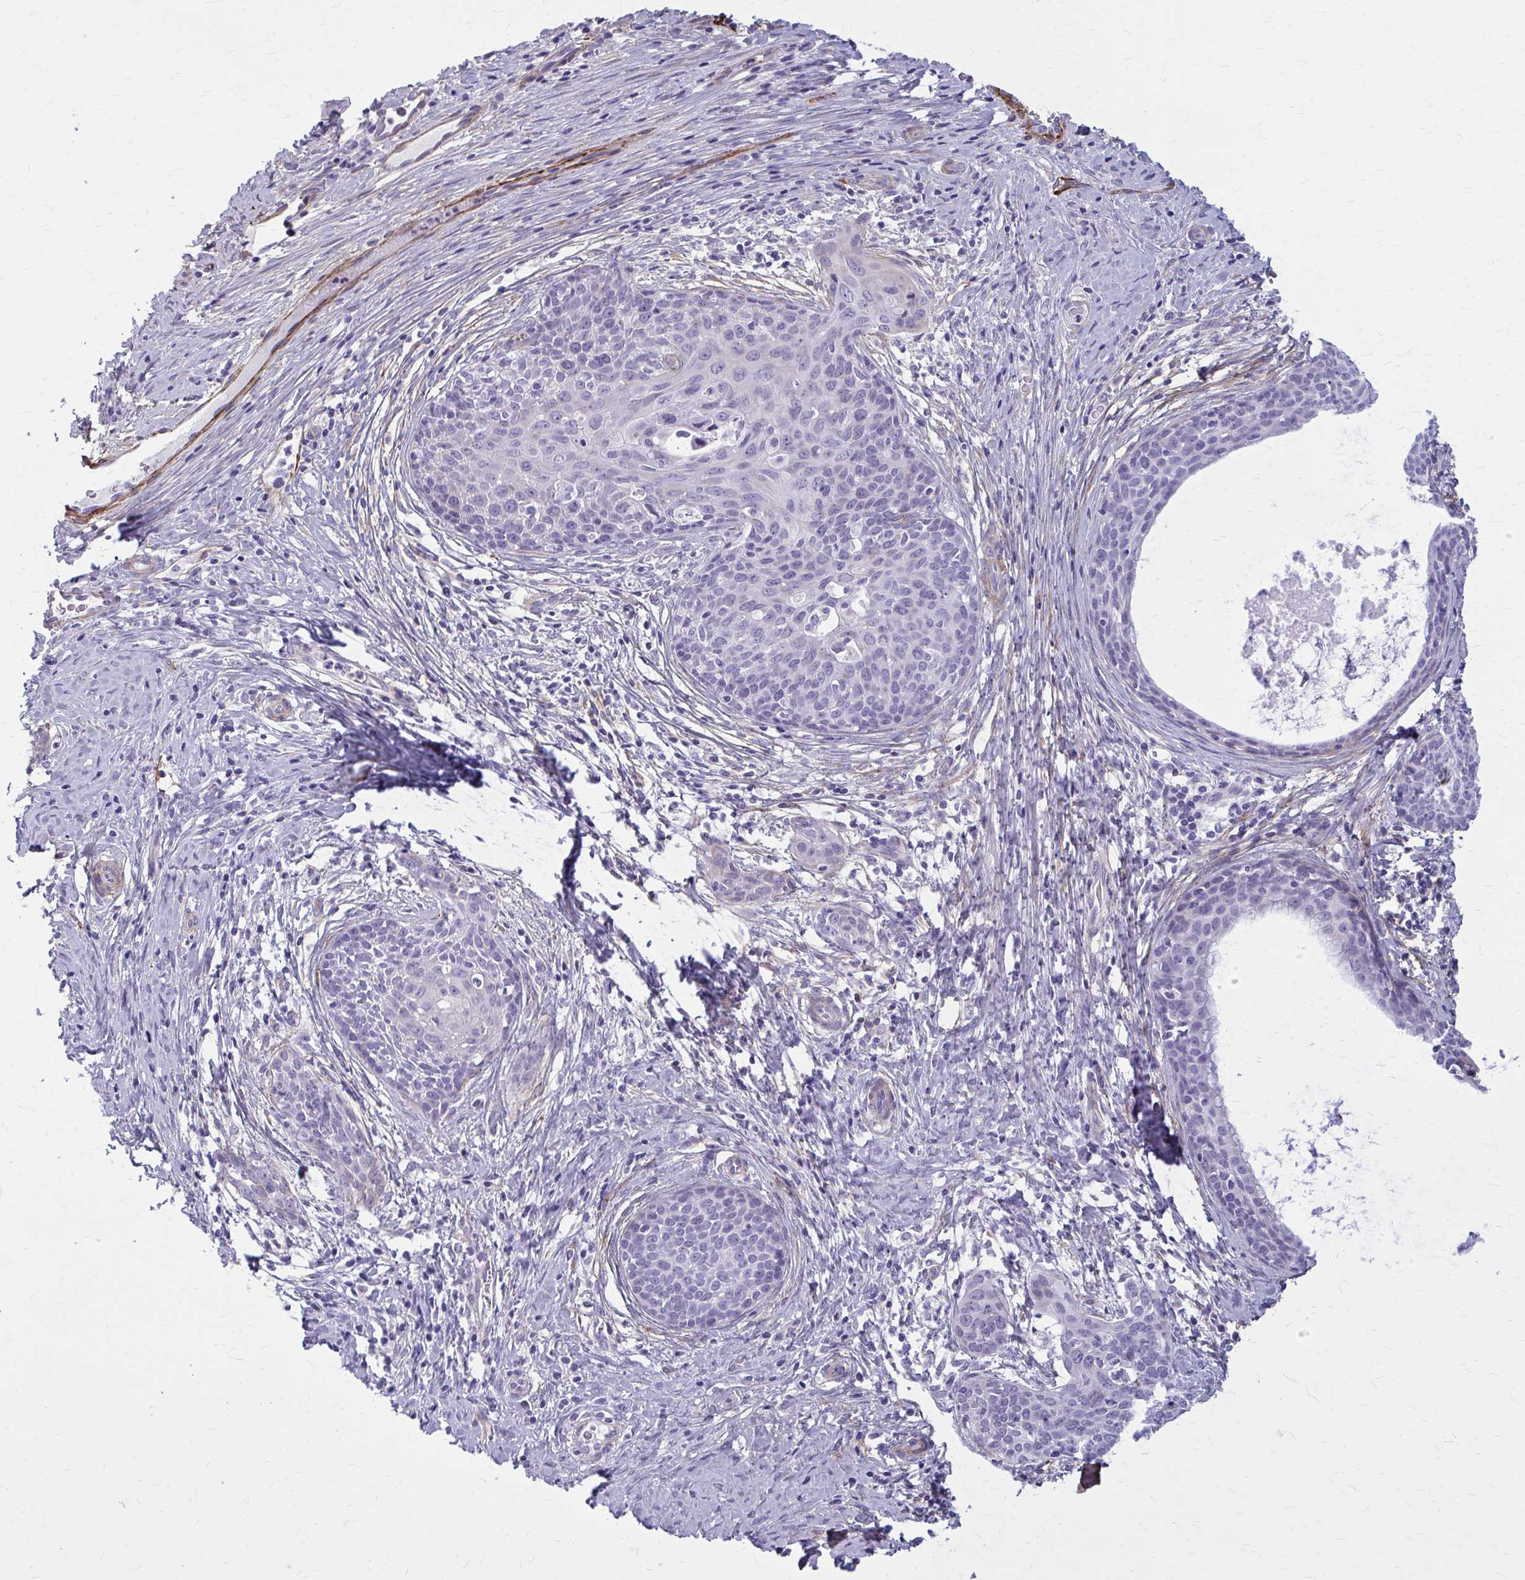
{"staining": {"intensity": "negative", "quantity": "none", "location": "none"}, "tissue": "cervical cancer", "cell_type": "Tumor cells", "image_type": "cancer", "snomed": [{"axis": "morphology", "description": "Squamous cell carcinoma, NOS"}, {"axis": "morphology", "description": "Adenocarcinoma, NOS"}, {"axis": "topography", "description": "Cervix"}], "caption": "Tumor cells are negative for protein expression in human cervical cancer (squamous cell carcinoma). (IHC, brightfield microscopy, high magnification).", "gene": "AKAP12", "patient": {"sex": "female", "age": 52}}